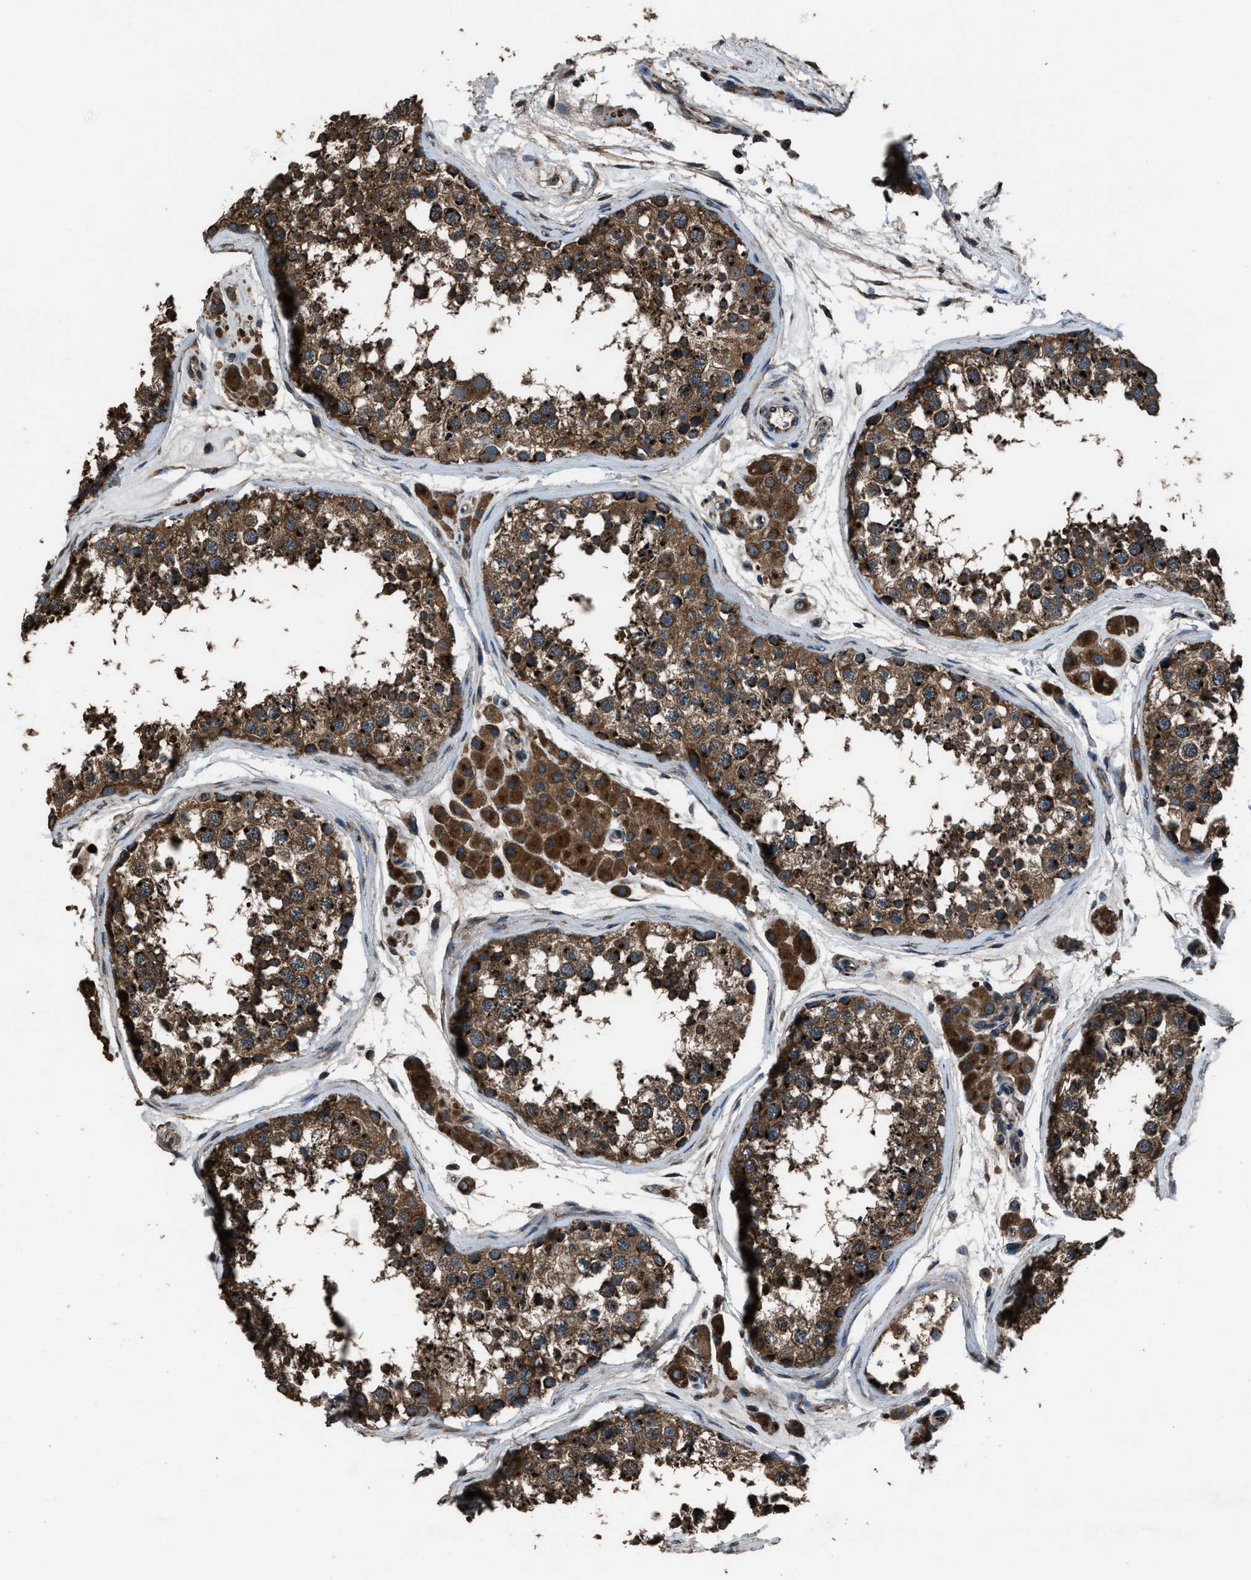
{"staining": {"intensity": "moderate", "quantity": ">75%", "location": "cytoplasmic/membranous"}, "tissue": "testis", "cell_type": "Cells in seminiferous ducts", "image_type": "normal", "snomed": [{"axis": "morphology", "description": "Normal tissue, NOS"}, {"axis": "topography", "description": "Testis"}], "caption": "Immunohistochemistry (IHC) staining of unremarkable testis, which demonstrates medium levels of moderate cytoplasmic/membranous staining in about >75% of cells in seminiferous ducts indicating moderate cytoplasmic/membranous protein staining. The staining was performed using DAB (brown) for protein detection and nuclei were counterstained in hematoxylin (blue).", "gene": "SLC38A10", "patient": {"sex": "male", "age": 56}}